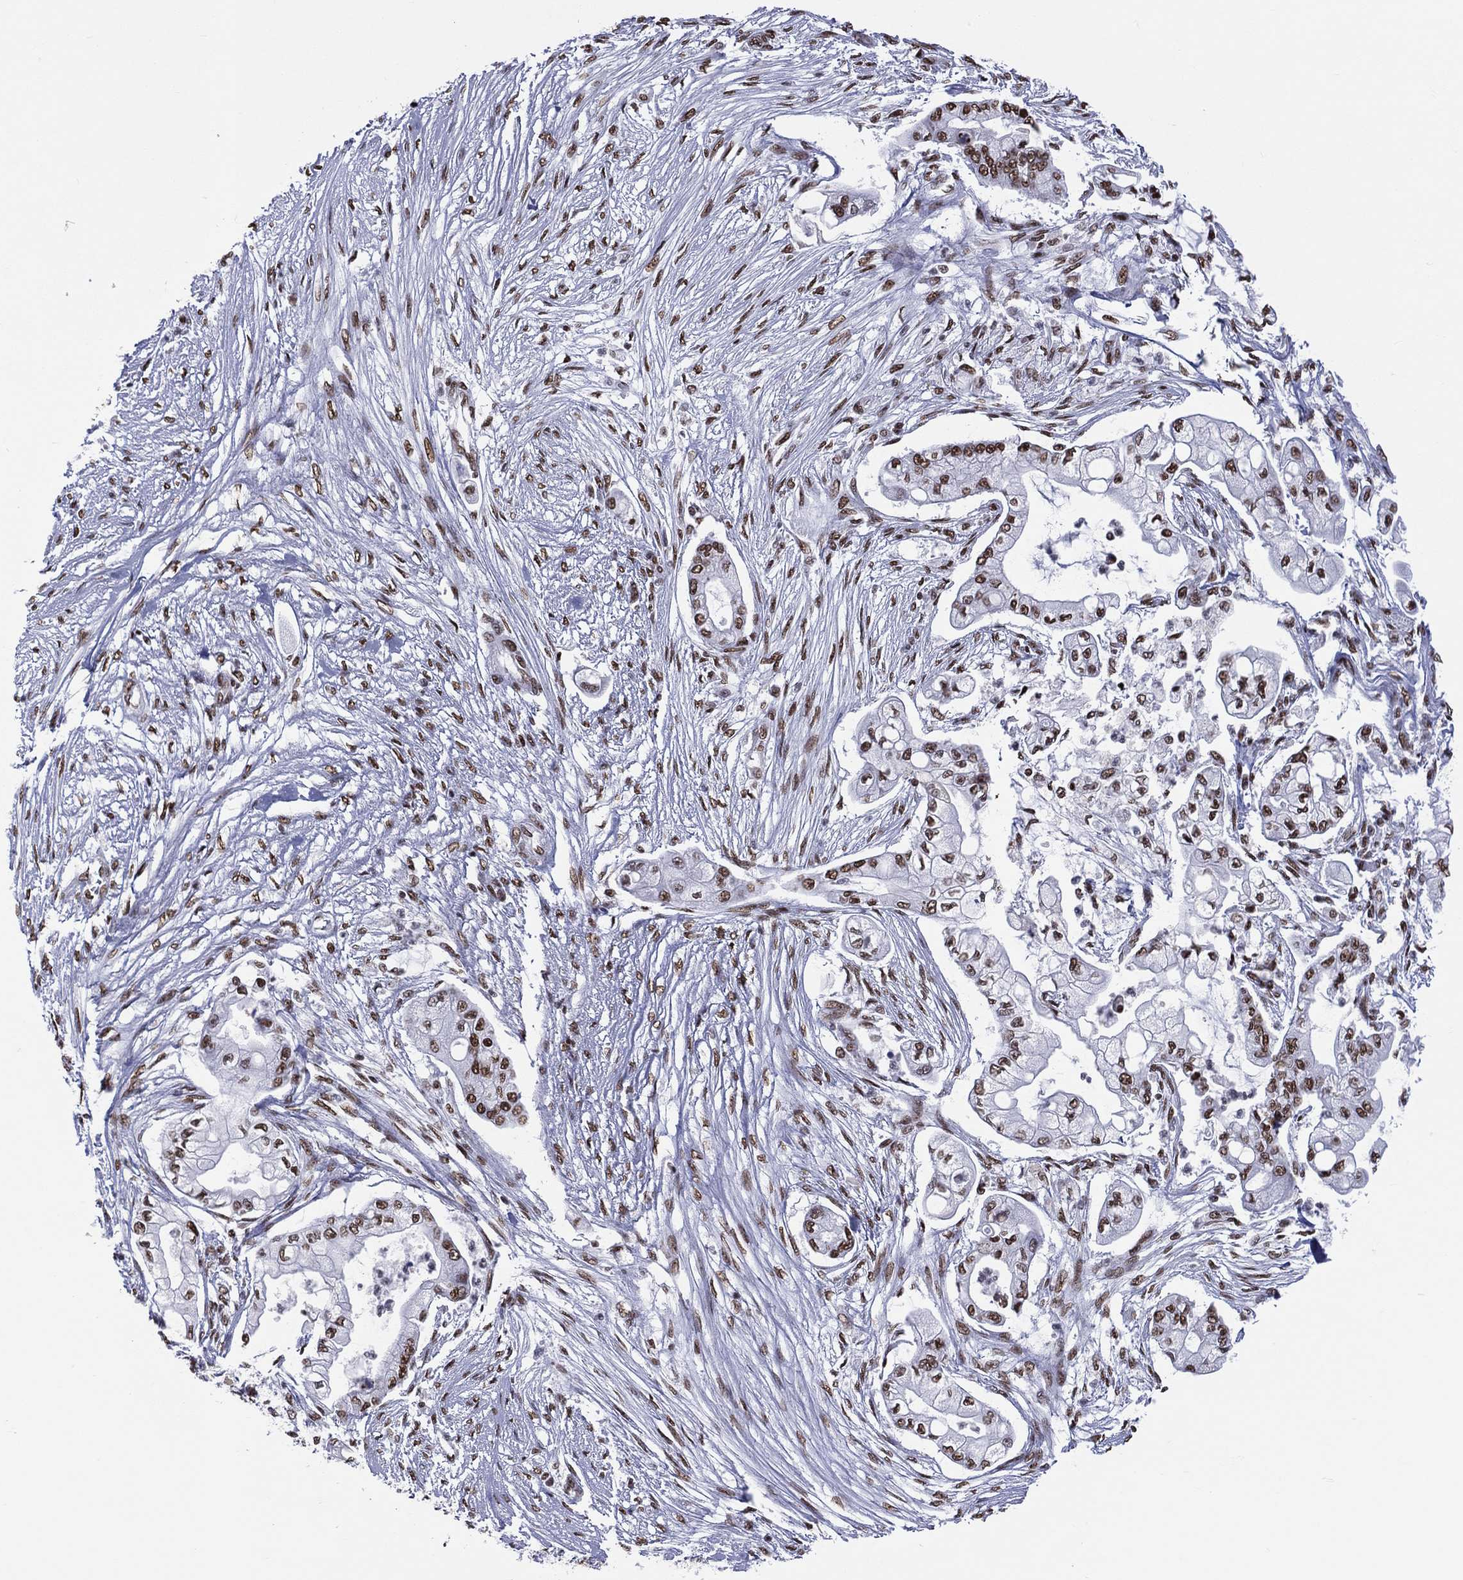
{"staining": {"intensity": "strong", "quantity": ">75%", "location": "nuclear"}, "tissue": "pancreatic cancer", "cell_type": "Tumor cells", "image_type": "cancer", "snomed": [{"axis": "morphology", "description": "Adenocarcinoma, NOS"}, {"axis": "topography", "description": "Pancreas"}], "caption": "IHC (DAB) staining of human adenocarcinoma (pancreatic) displays strong nuclear protein expression in approximately >75% of tumor cells. (DAB (3,3'-diaminobenzidine) IHC with brightfield microscopy, high magnification).", "gene": "ZNF7", "patient": {"sex": "female", "age": 69}}